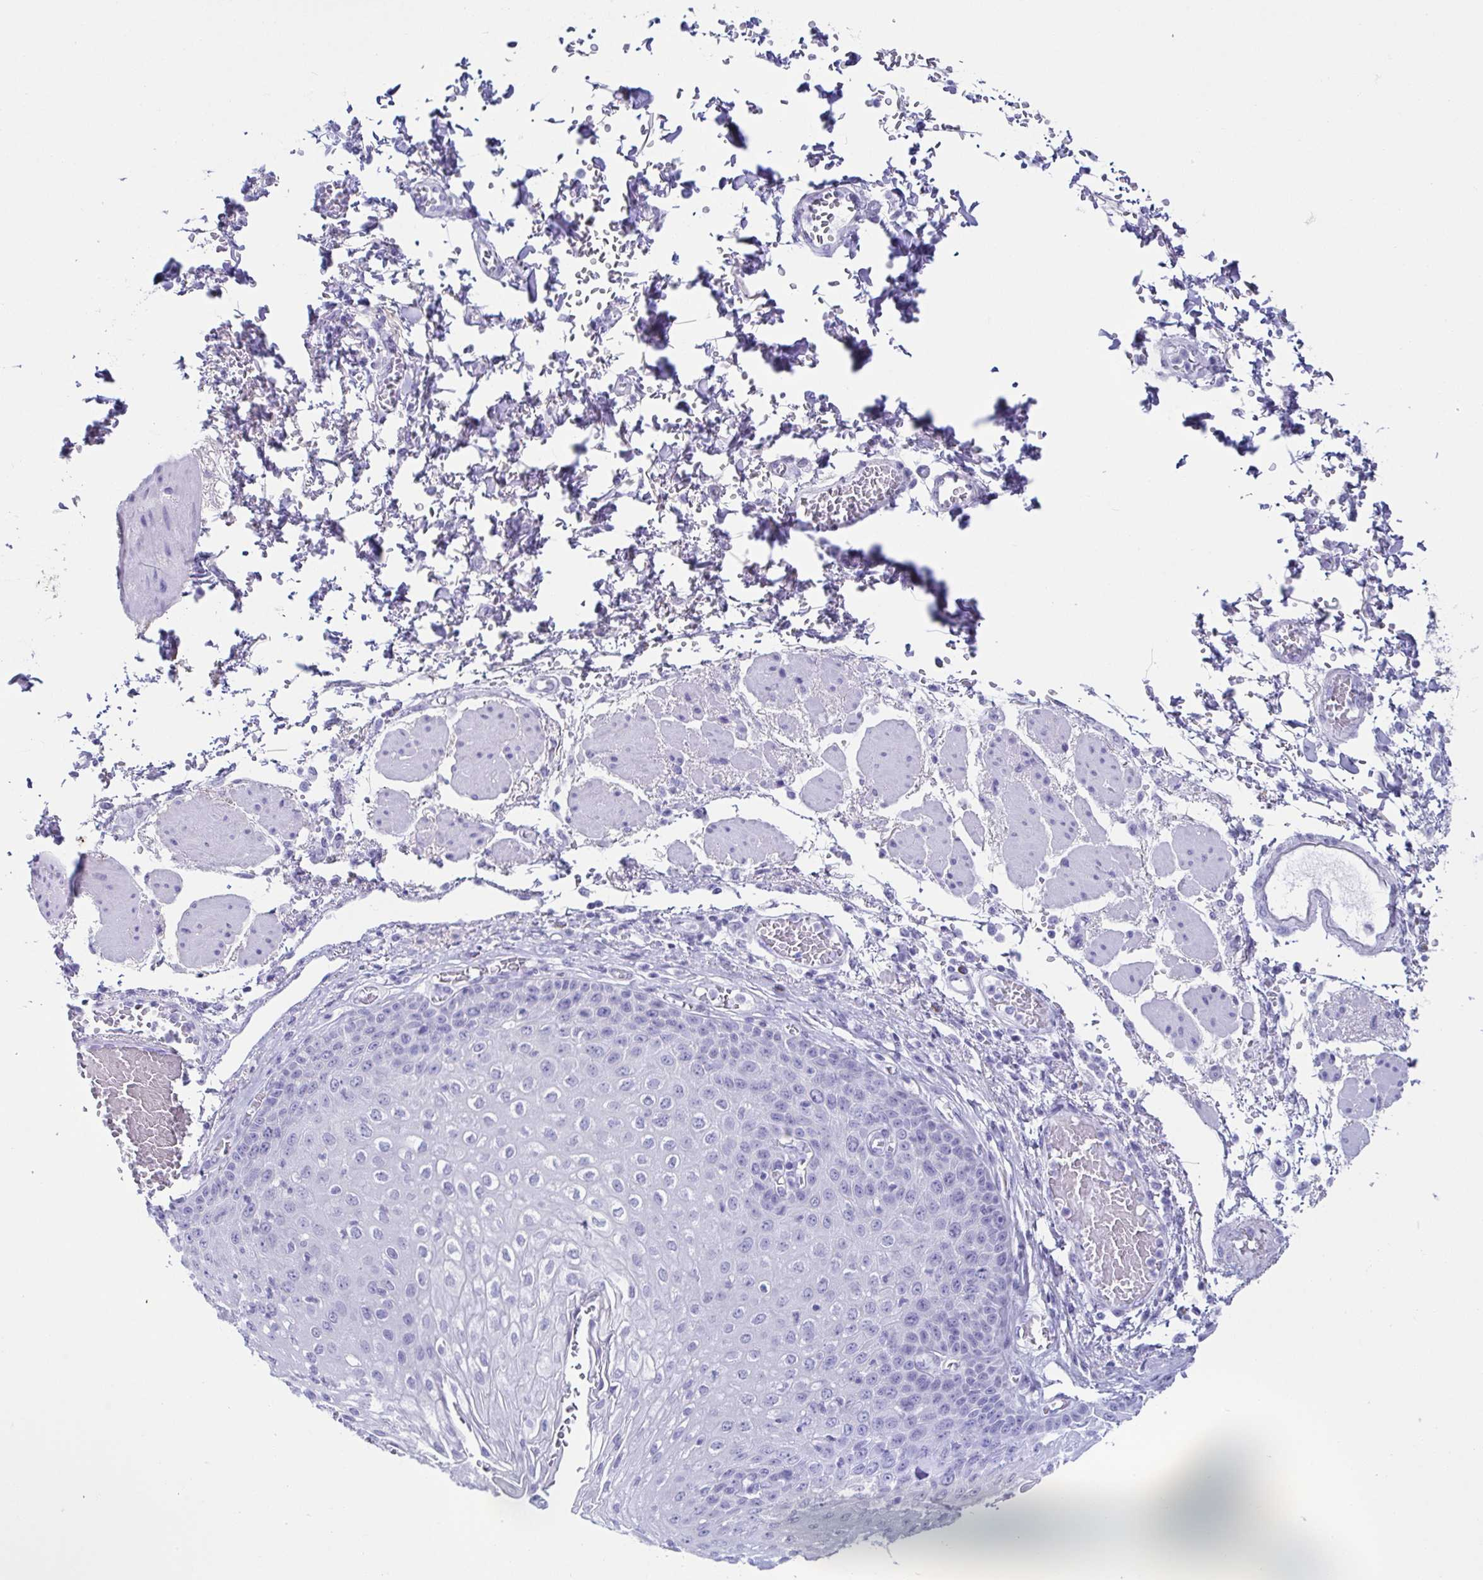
{"staining": {"intensity": "negative", "quantity": "none", "location": "none"}, "tissue": "esophagus", "cell_type": "Squamous epithelial cells", "image_type": "normal", "snomed": [{"axis": "morphology", "description": "Normal tissue, NOS"}, {"axis": "morphology", "description": "Adenocarcinoma, NOS"}, {"axis": "topography", "description": "Esophagus"}], "caption": "Immunohistochemistry of normal esophagus reveals no positivity in squamous epithelial cells.", "gene": "CD164L2", "patient": {"sex": "male", "age": 81}}